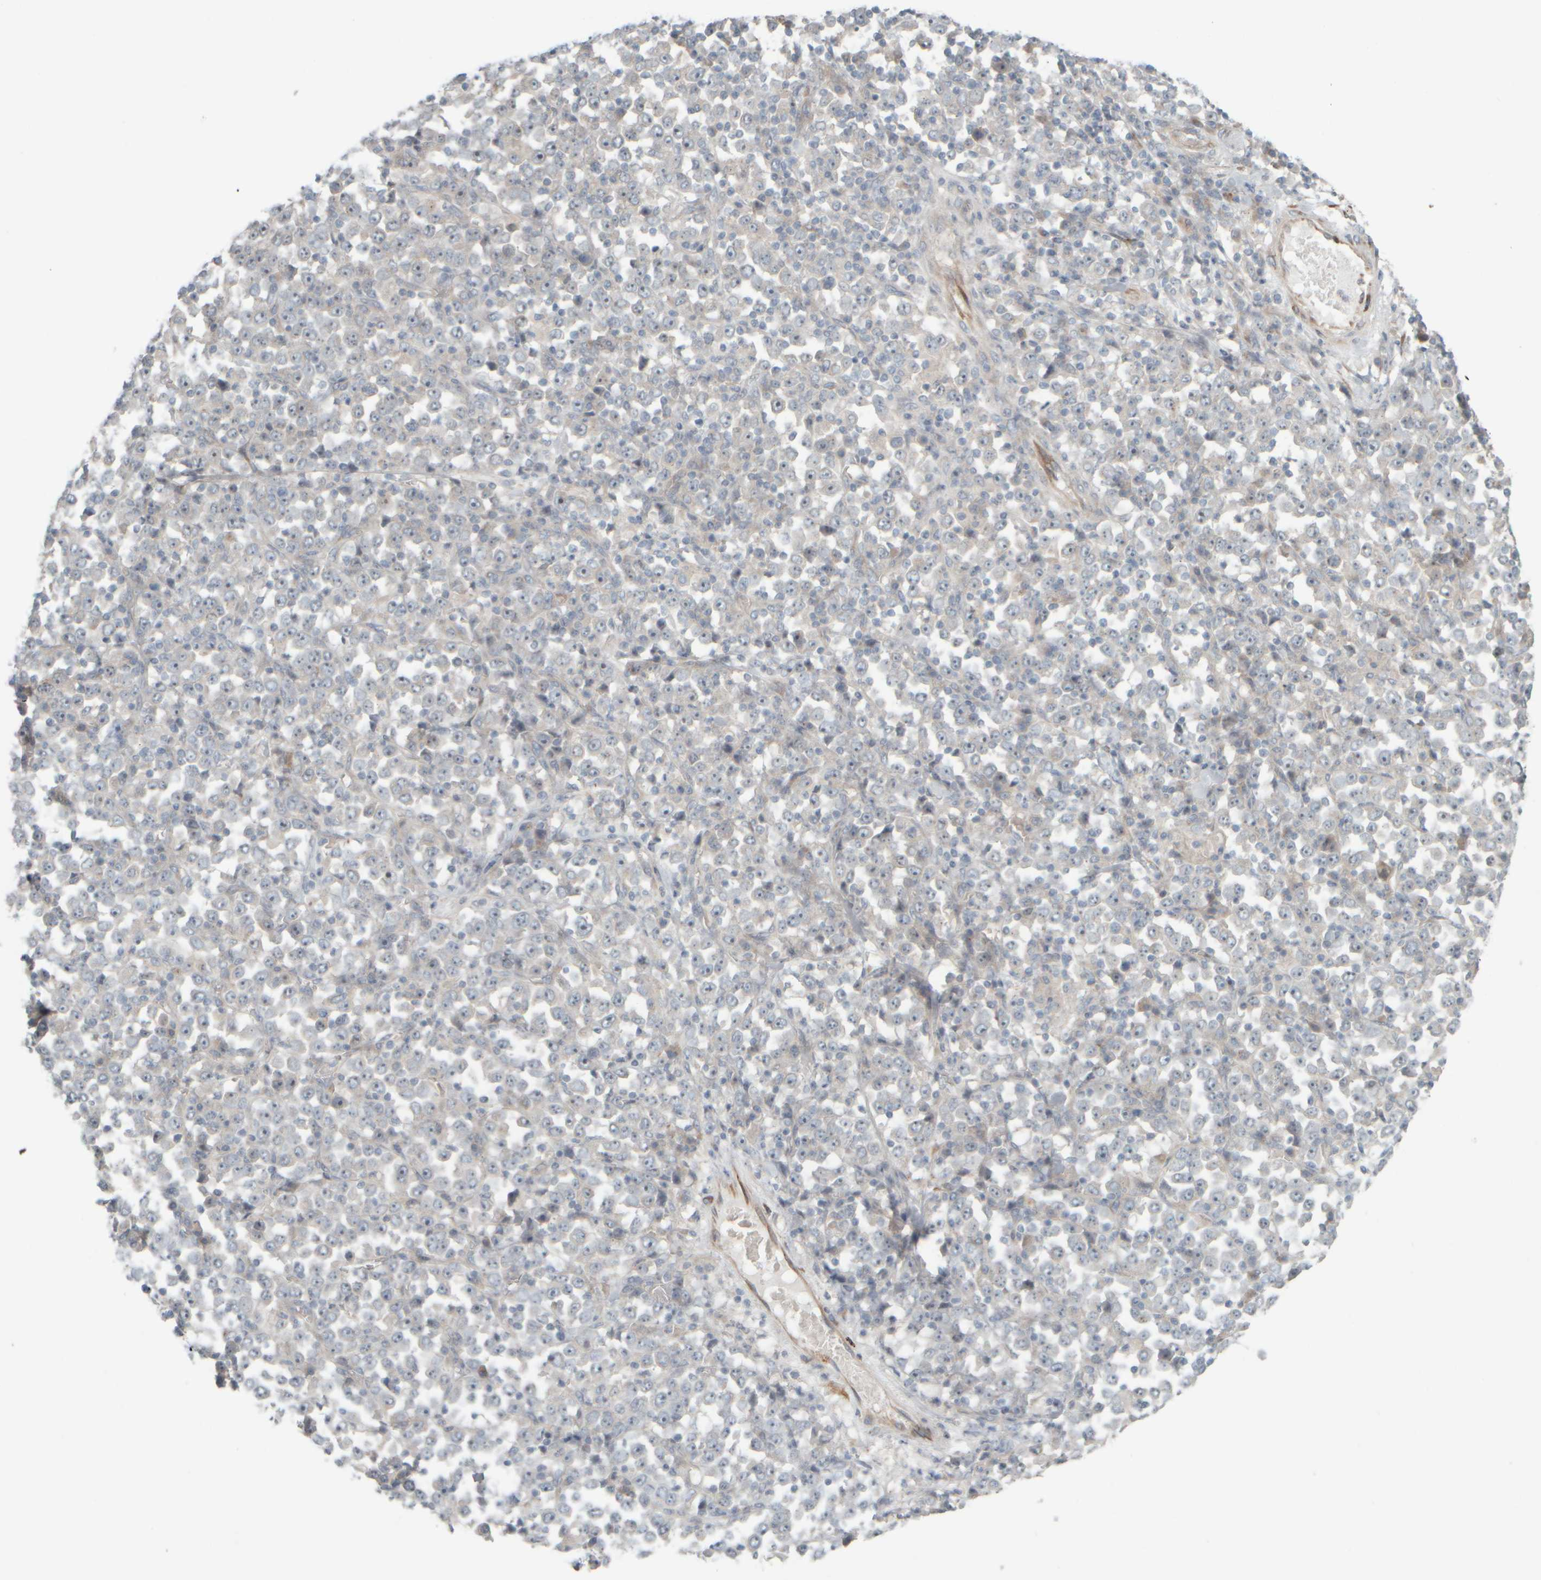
{"staining": {"intensity": "negative", "quantity": "none", "location": "none"}, "tissue": "stomach cancer", "cell_type": "Tumor cells", "image_type": "cancer", "snomed": [{"axis": "morphology", "description": "Normal tissue, NOS"}, {"axis": "morphology", "description": "Adenocarcinoma, NOS"}, {"axis": "topography", "description": "Stomach, upper"}, {"axis": "topography", "description": "Stomach"}], "caption": "A high-resolution histopathology image shows IHC staining of stomach cancer (adenocarcinoma), which displays no significant staining in tumor cells.", "gene": "HGS", "patient": {"sex": "male", "age": 59}}